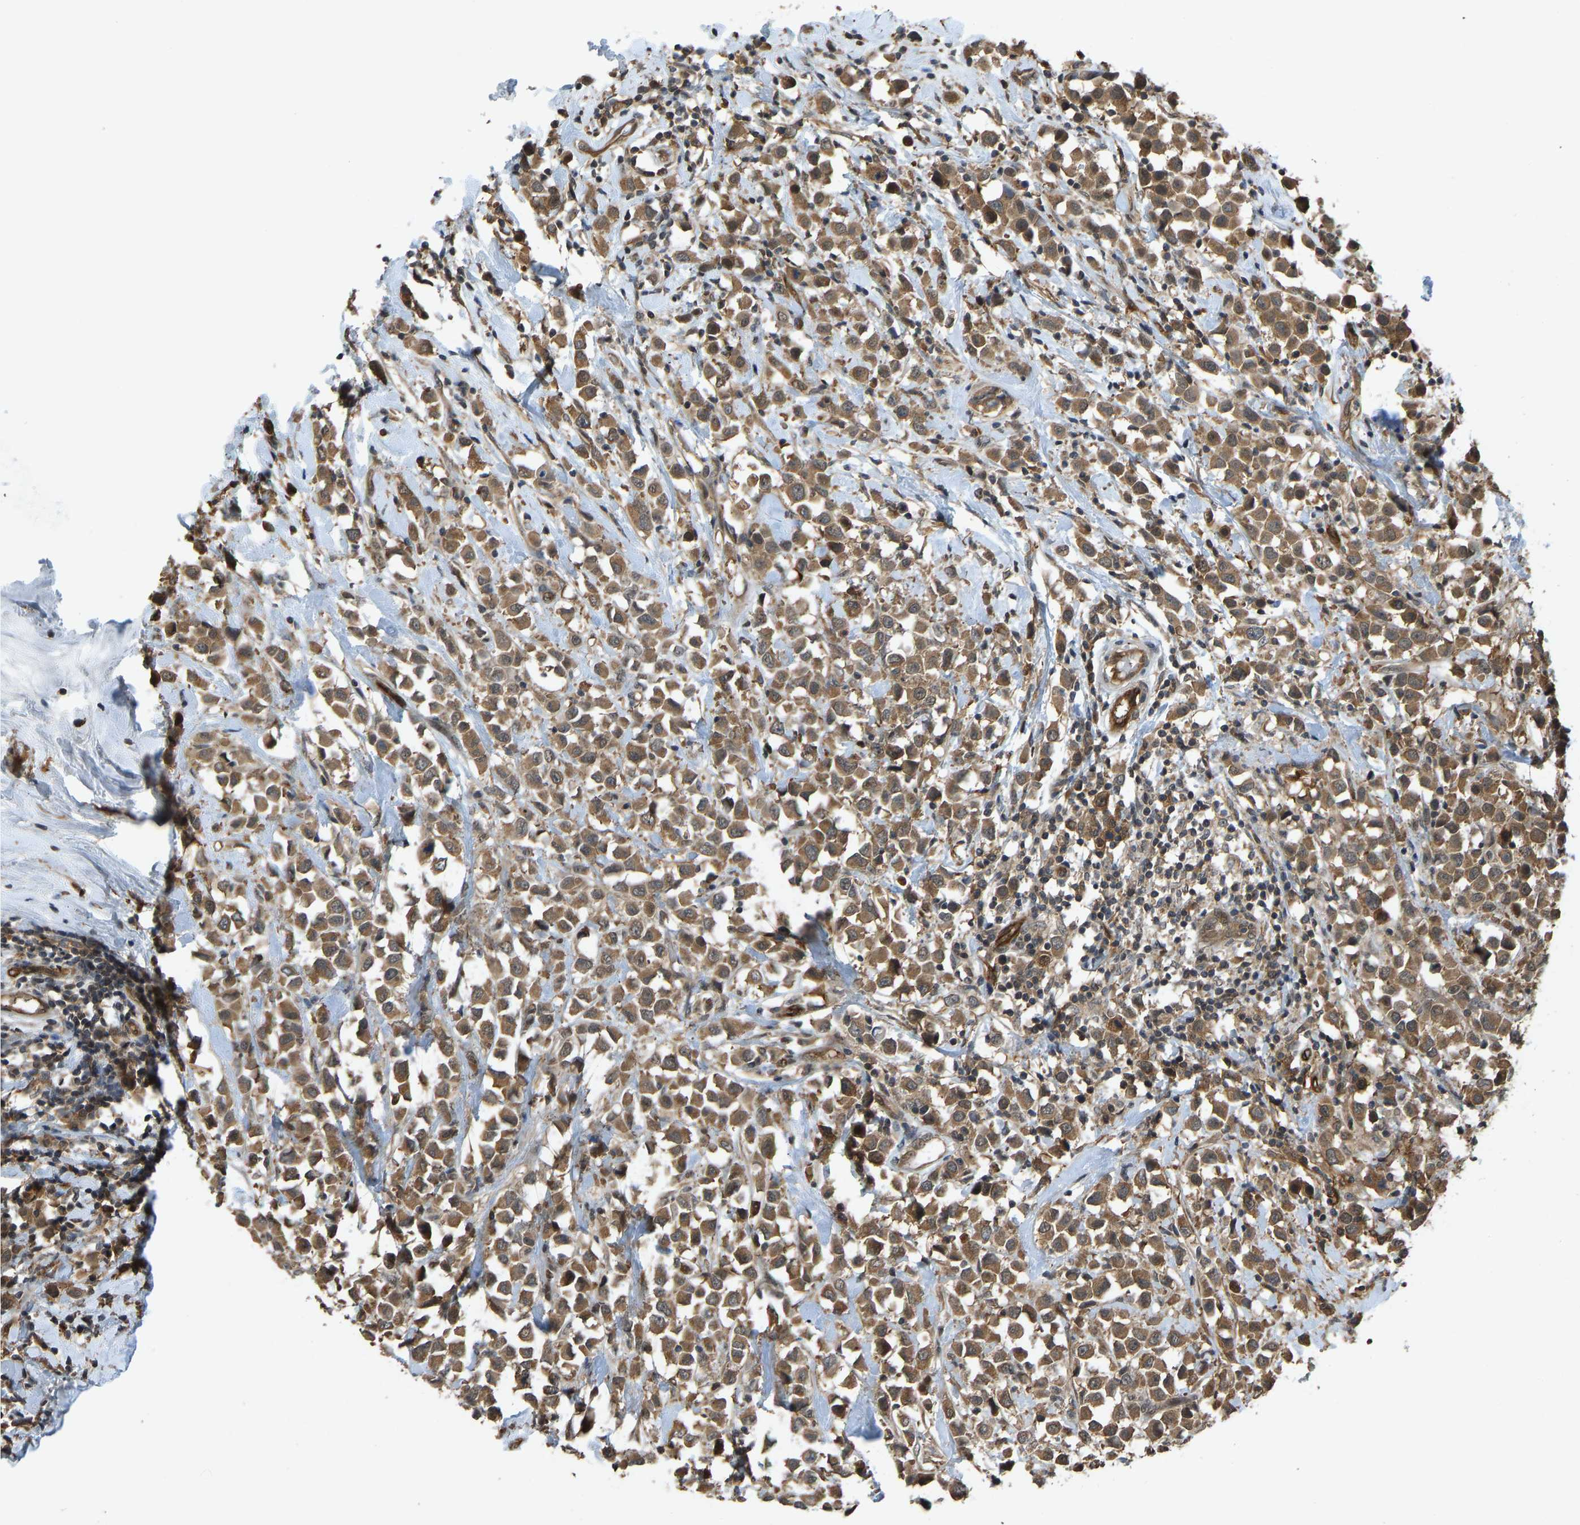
{"staining": {"intensity": "moderate", "quantity": ">75%", "location": "cytoplasmic/membranous,nuclear"}, "tissue": "breast cancer", "cell_type": "Tumor cells", "image_type": "cancer", "snomed": [{"axis": "morphology", "description": "Duct carcinoma"}, {"axis": "topography", "description": "Breast"}], "caption": "The photomicrograph demonstrates a brown stain indicating the presence of a protein in the cytoplasmic/membranous and nuclear of tumor cells in breast cancer.", "gene": "CCT8", "patient": {"sex": "female", "age": 61}}